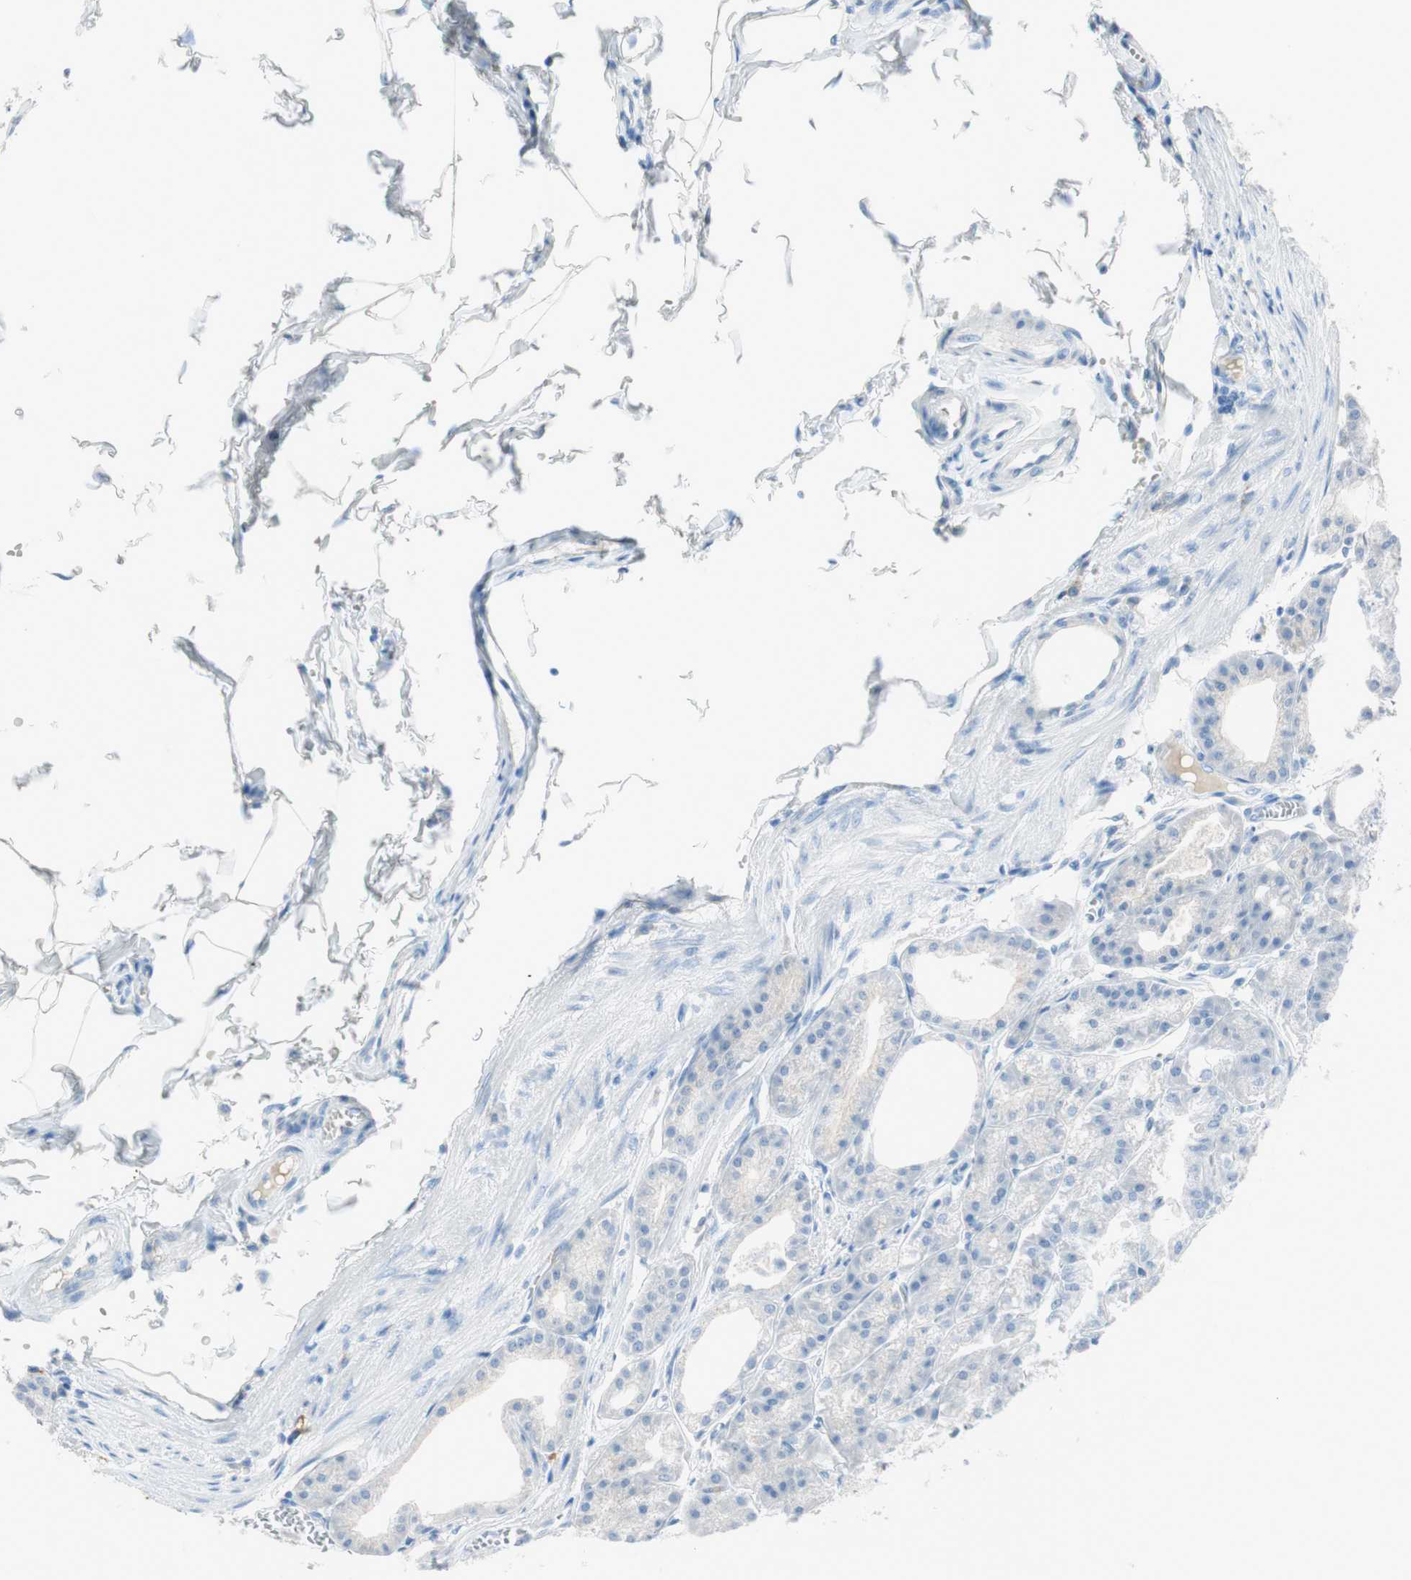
{"staining": {"intensity": "negative", "quantity": "none", "location": "none"}, "tissue": "stomach", "cell_type": "Glandular cells", "image_type": "normal", "snomed": [{"axis": "morphology", "description": "Normal tissue, NOS"}, {"axis": "topography", "description": "Stomach, lower"}], "caption": "Stomach stained for a protein using immunohistochemistry displays no staining glandular cells.", "gene": "TNFRSF13C", "patient": {"sex": "male", "age": 71}}